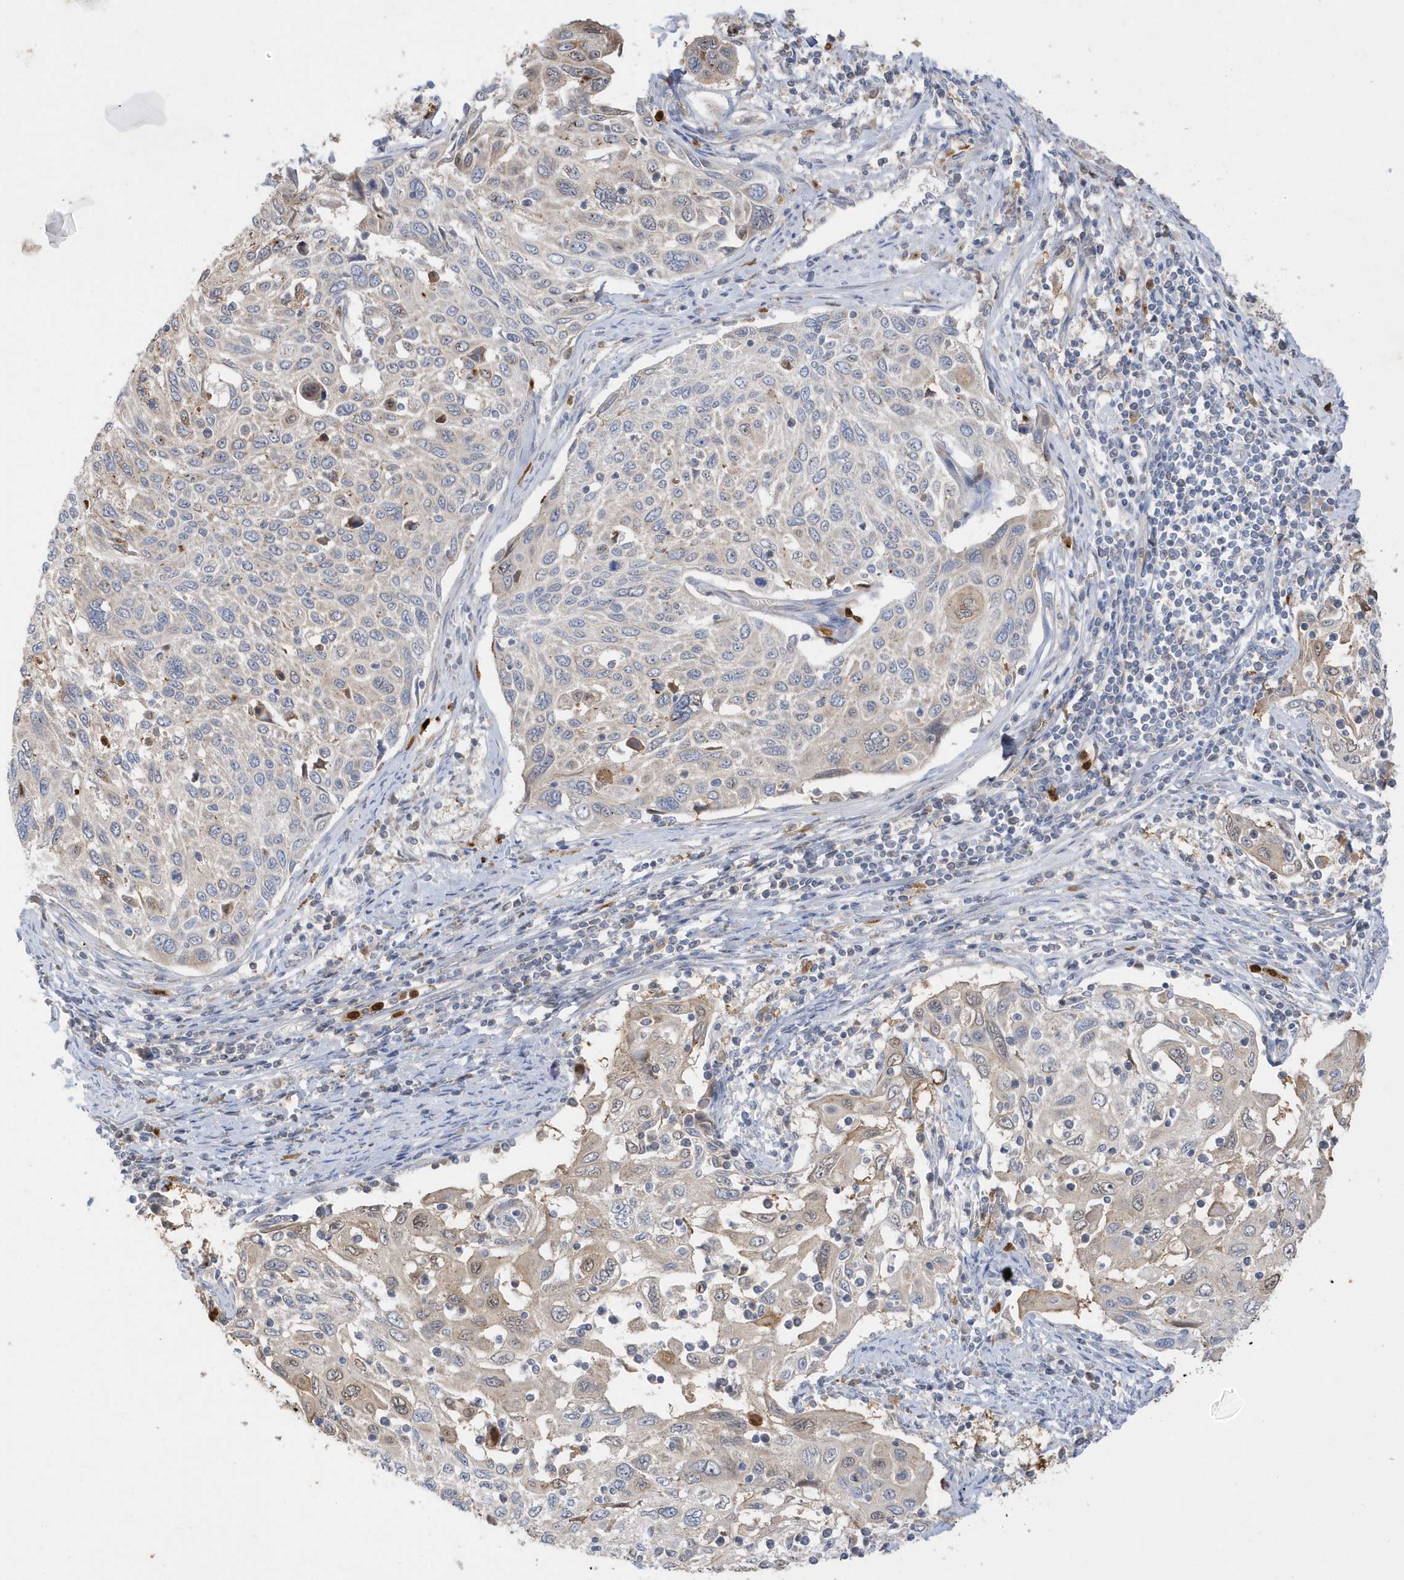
{"staining": {"intensity": "weak", "quantity": "<25%", "location": "cytoplasmic/membranous"}, "tissue": "cervical cancer", "cell_type": "Tumor cells", "image_type": "cancer", "snomed": [{"axis": "morphology", "description": "Squamous cell carcinoma, NOS"}, {"axis": "topography", "description": "Cervix"}], "caption": "A high-resolution photomicrograph shows IHC staining of cervical cancer, which shows no significant expression in tumor cells. The staining is performed using DAB brown chromogen with nuclei counter-stained in using hematoxylin.", "gene": "DPP9", "patient": {"sex": "female", "age": 70}}